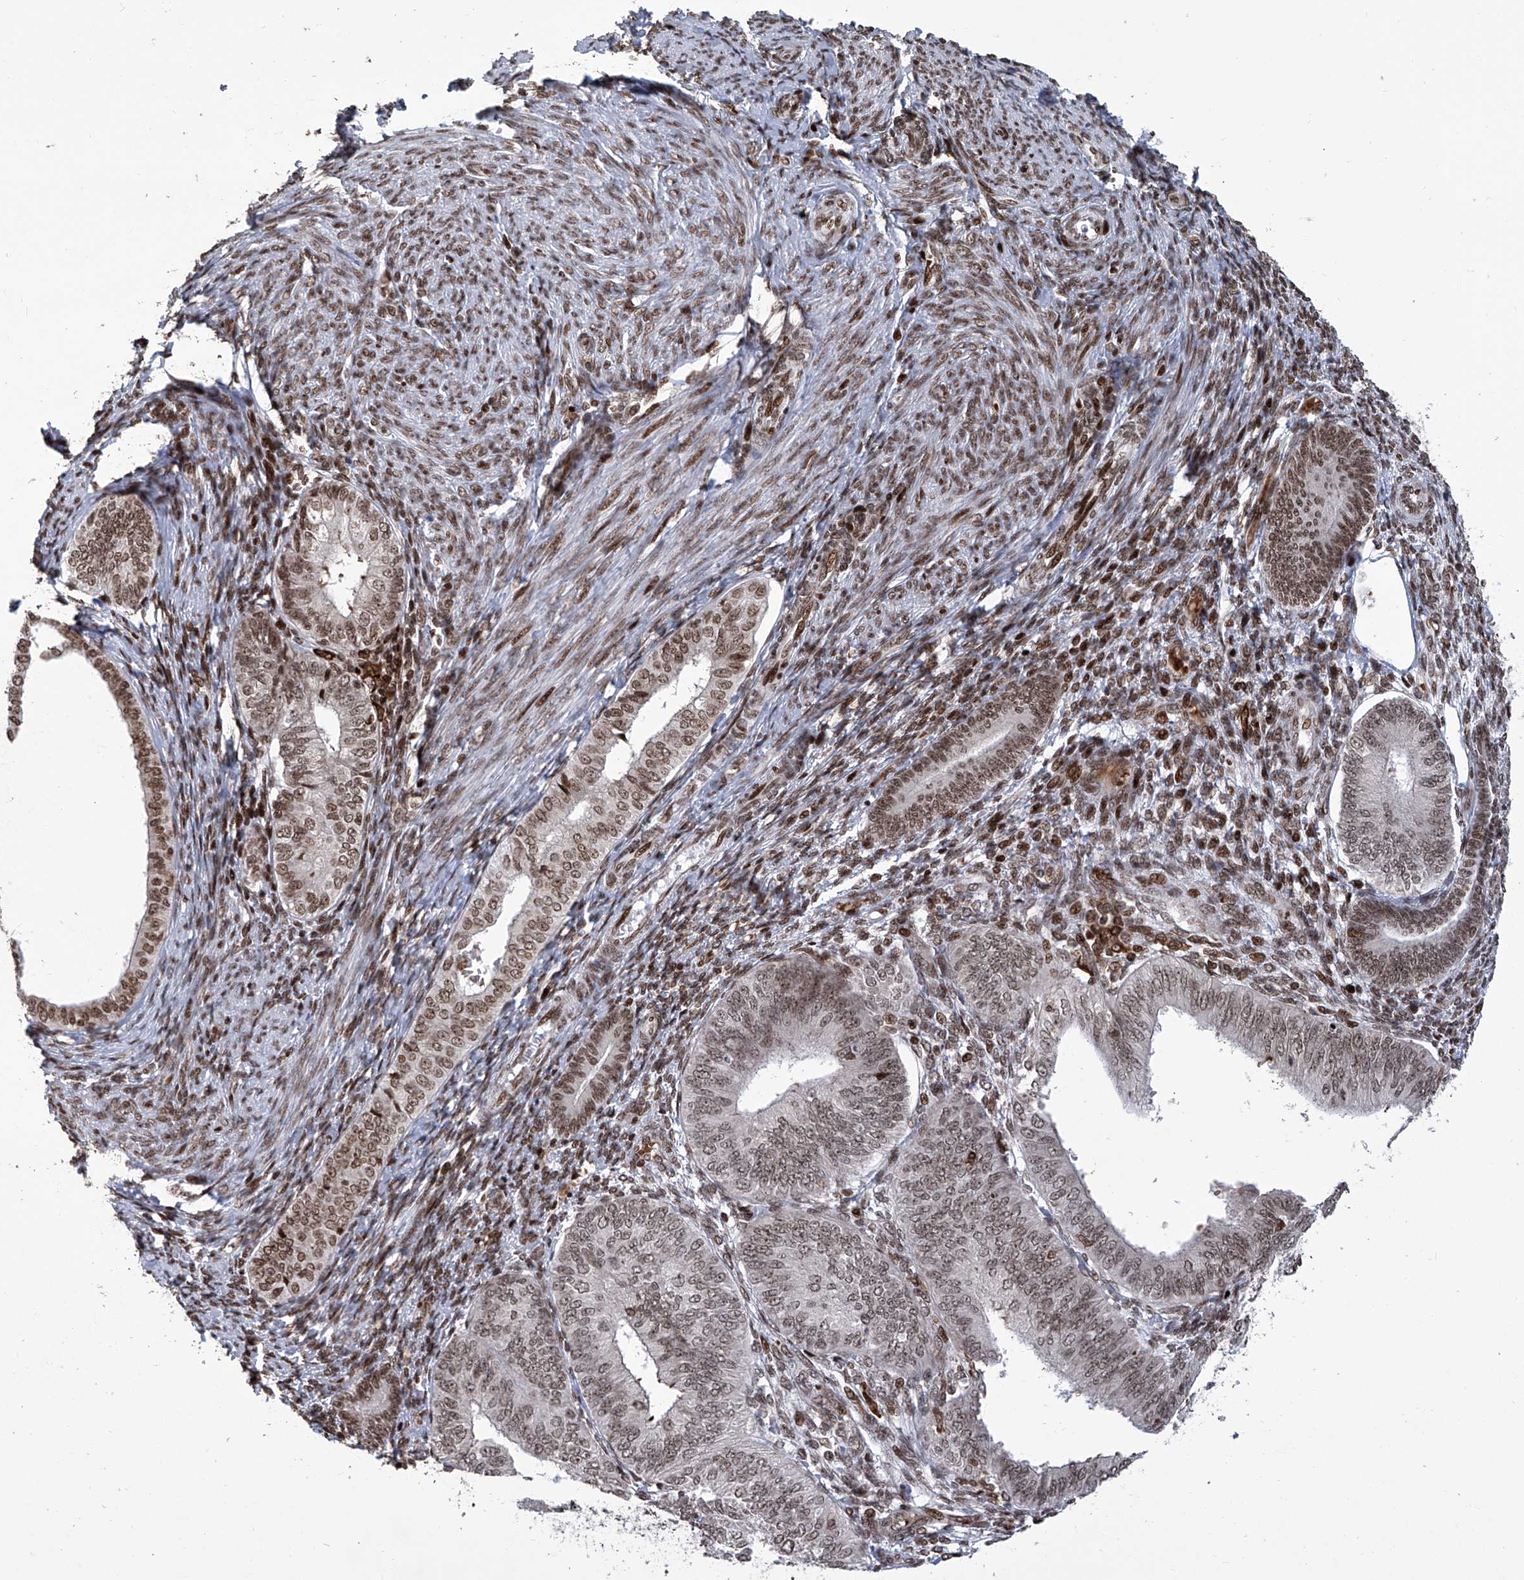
{"staining": {"intensity": "moderate", "quantity": ">75%", "location": "nuclear"}, "tissue": "endometrial cancer", "cell_type": "Tumor cells", "image_type": "cancer", "snomed": [{"axis": "morphology", "description": "Adenocarcinoma, NOS"}, {"axis": "topography", "description": "Endometrium"}], "caption": "Protein expression analysis of human endometrial cancer (adenocarcinoma) reveals moderate nuclear positivity in about >75% of tumor cells.", "gene": "PAK1IP1", "patient": {"sex": "female", "age": 58}}